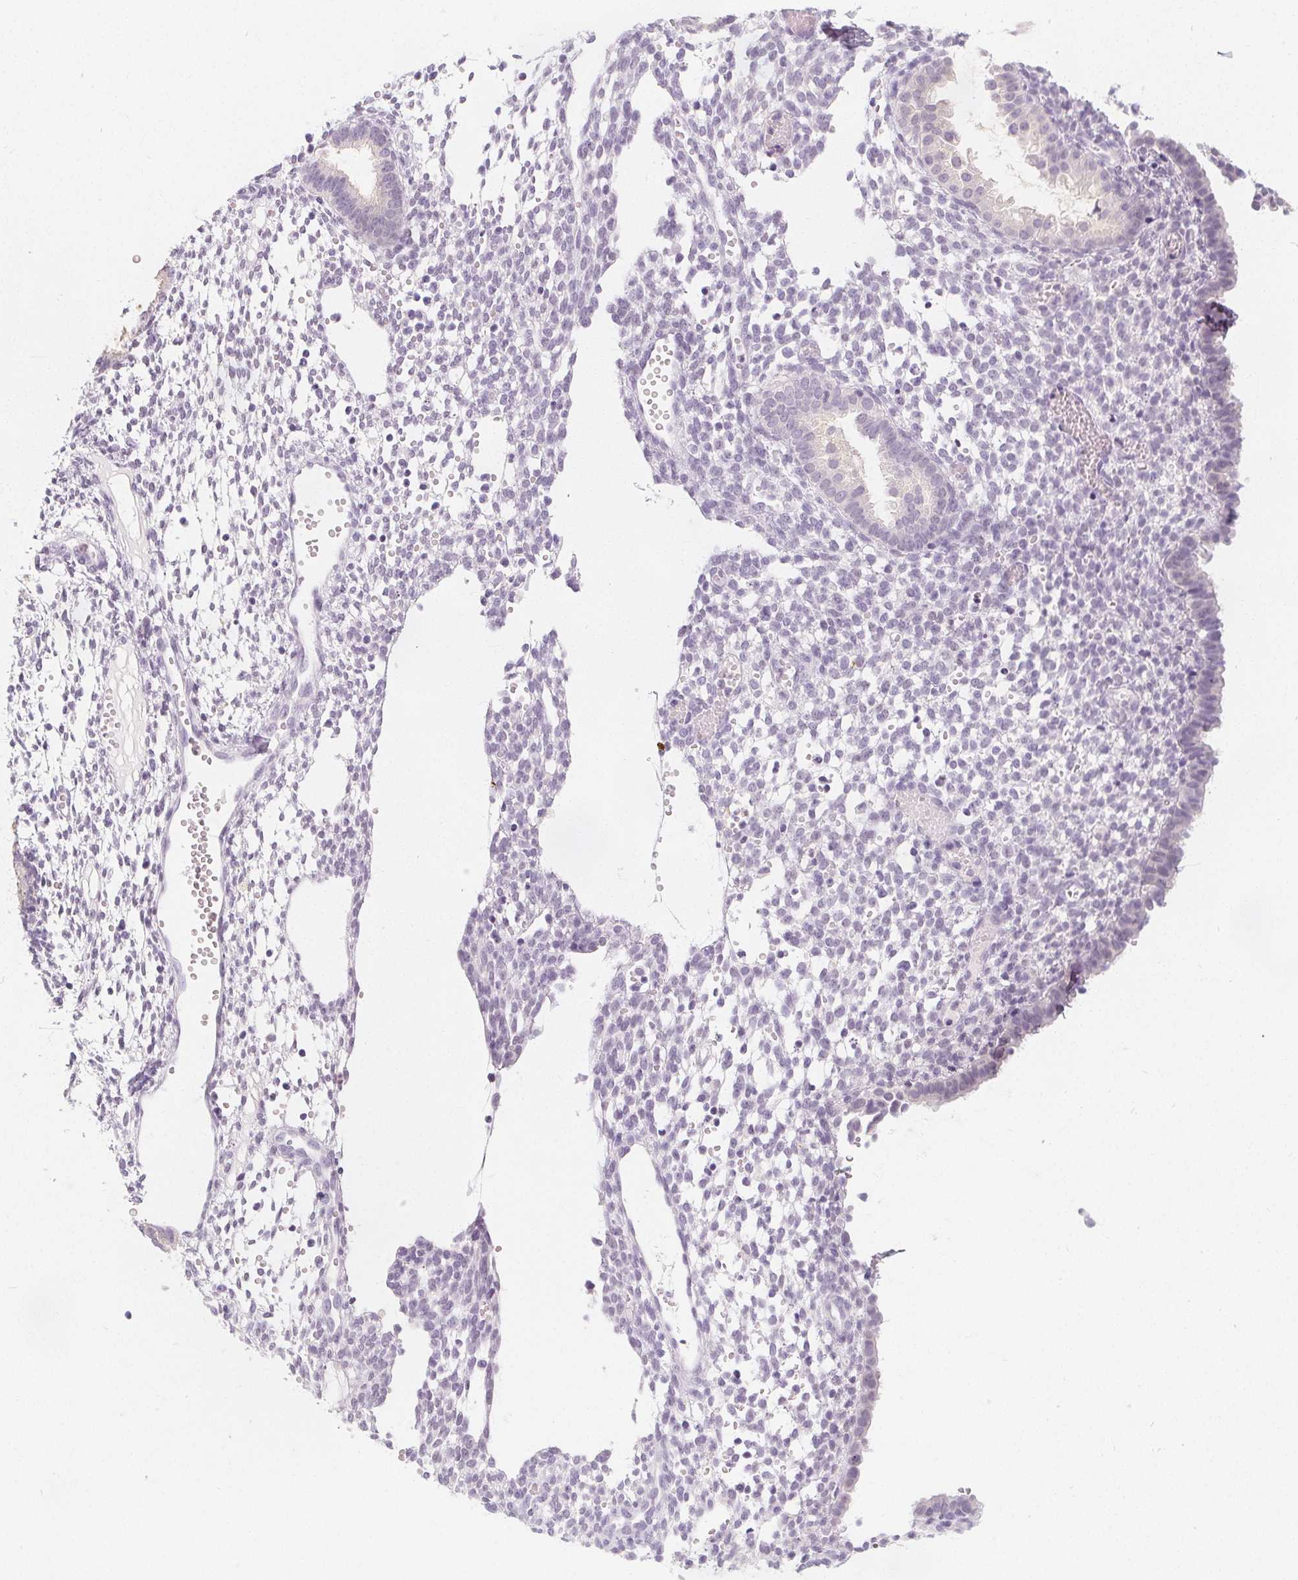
{"staining": {"intensity": "negative", "quantity": "none", "location": "none"}, "tissue": "endometrium", "cell_type": "Cells in endometrial stroma", "image_type": "normal", "snomed": [{"axis": "morphology", "description": "Normal tissue, NOS"}, {"axis": "topography", "description": "Endometrium"}], "caption": "DAB immunohistochemical staining of normal endometrium displays no significant staining in cells in endometrial stroma.", "gene": "UGP2", "patient": {"sex": "female", "age": 36}}